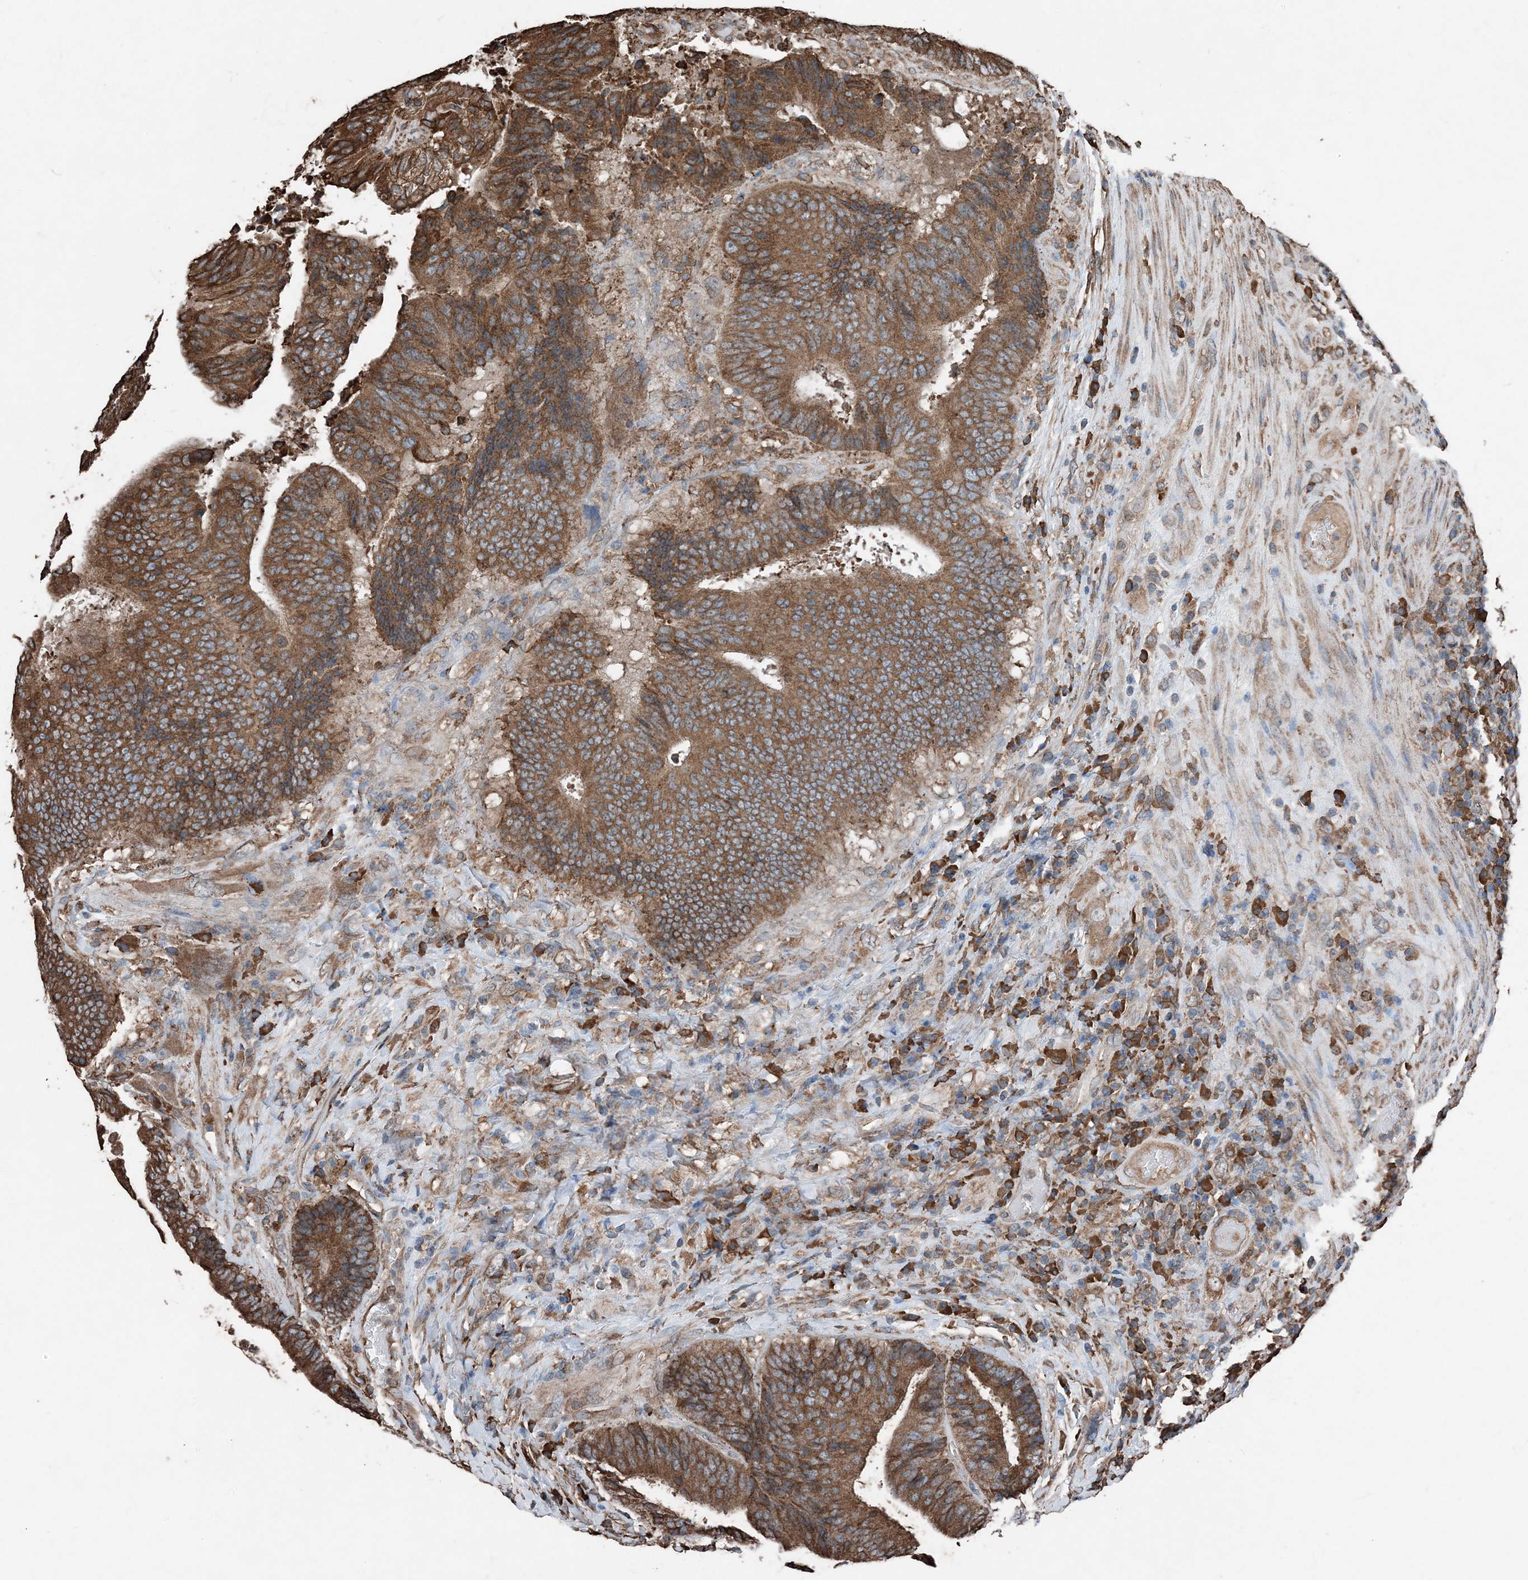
{"staining": {"intensity": "strong", "quantity": ">75%", "location": "cytoplasmic/membranous"}, "tissue": "colorectal cancer", "cell_type": "Tumor cells", "image_type": "cancer", "snomed": [{"axis": "morphology", "description": "Adenocarcinoma, NOS"}, {"axis": "topography", "description": "Rectum"}], "caption": "Strong cytoplasmic/membranous protein expression is identified in about >75% of tumor cells in colorectal cancer.", "gene": "PDIA6", "patient": {"sex": "male", "age": 72}}